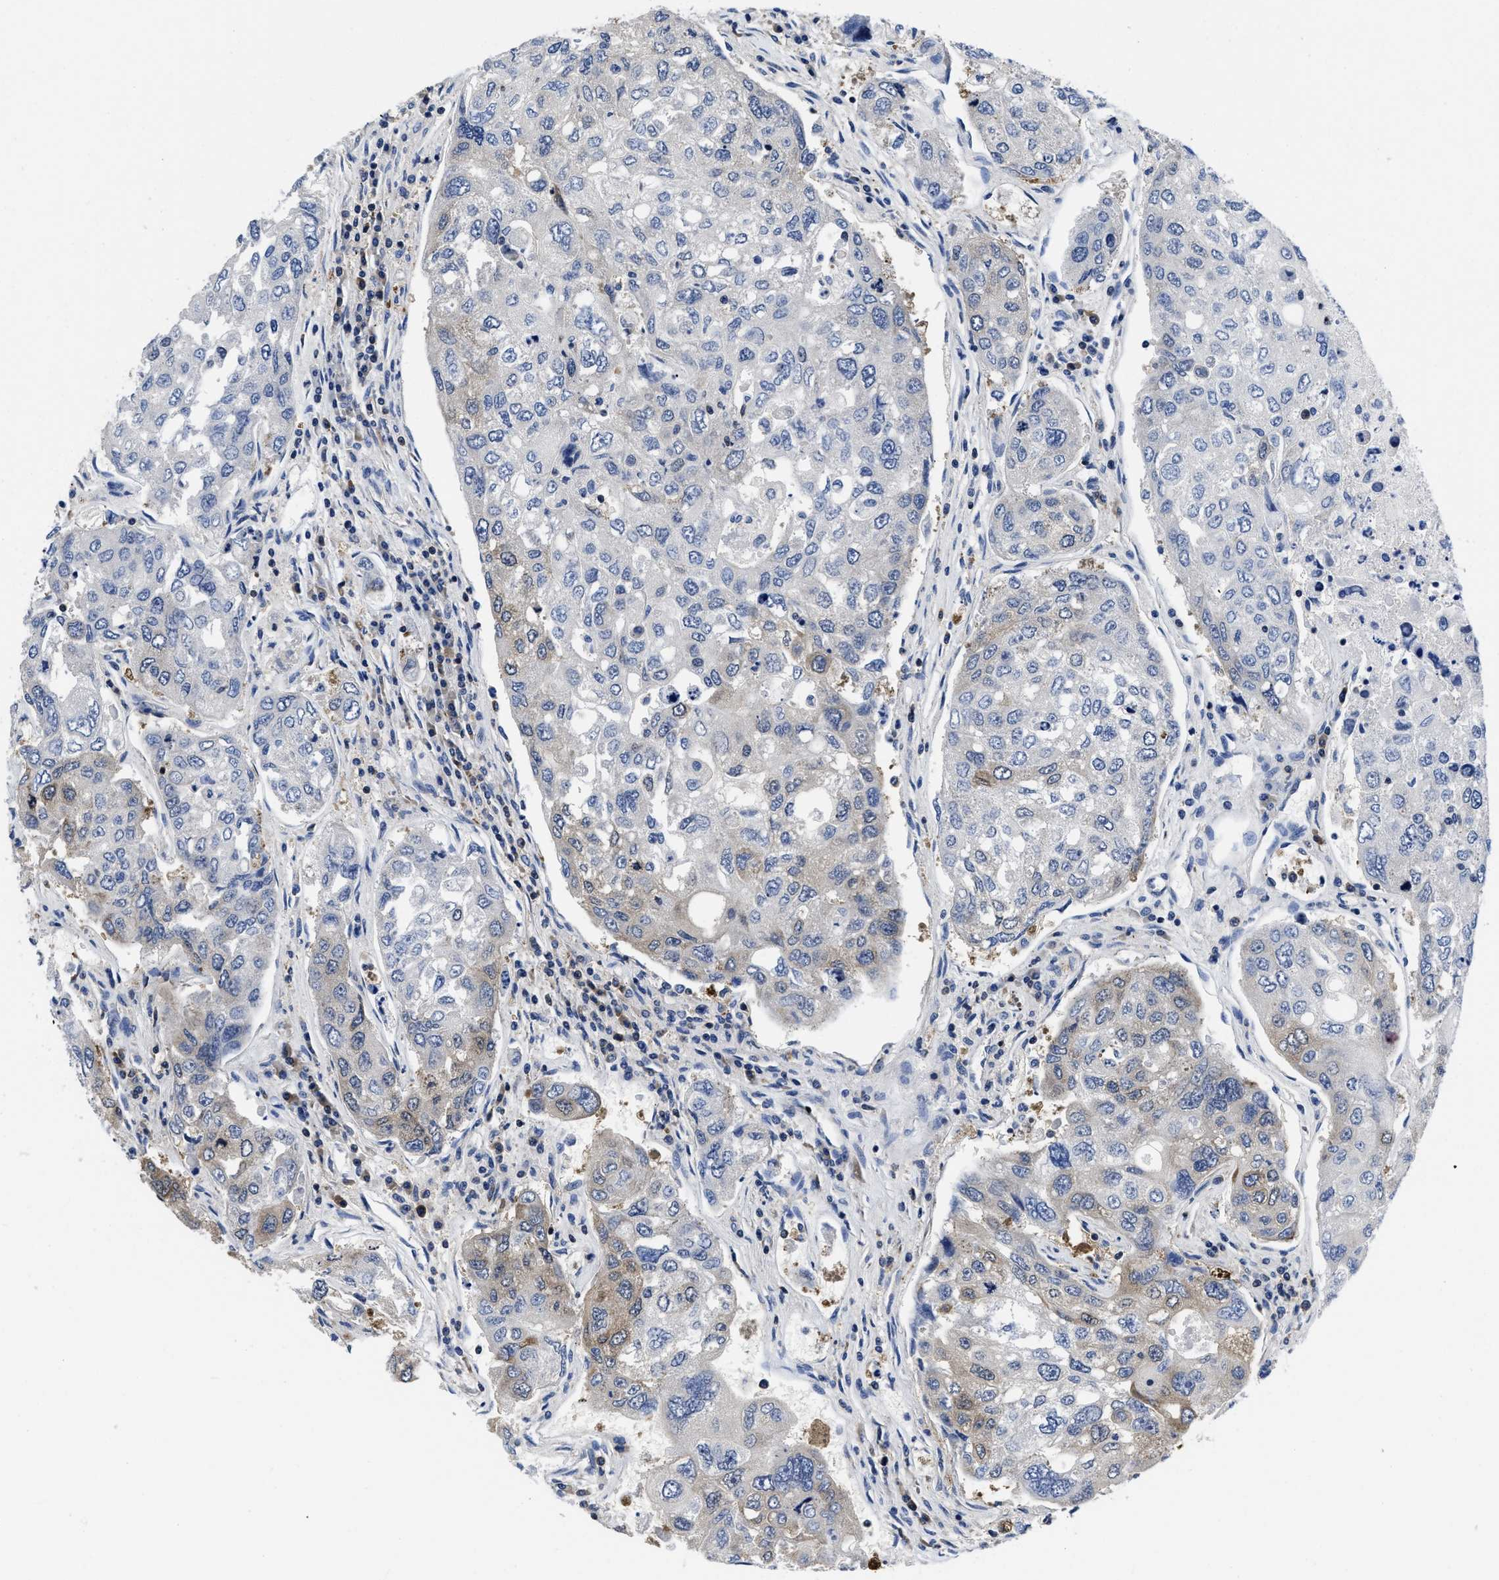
{"staining": {"intensity": "weak", "quantity": "<25%", "location": "cytoplasmic/membranous"}, "tissue": "urothelial cancer", "cell_type": "Tumor cells", "image_type": "cancer", "snomed": [{"axis": "morphology", "description": "Urothelial carcinoma, High grade"}, {"axis": "topography", "description": "Lymph node"}, {"axis": "topography", "description": "Urinary bladder"}], "caption": "Immunohistochemistry (IHC) of human urothelial cancer shows no positivity in tumor cells.", "gene": "YARS1", "patient": {"sex": "male", "age": 51}}